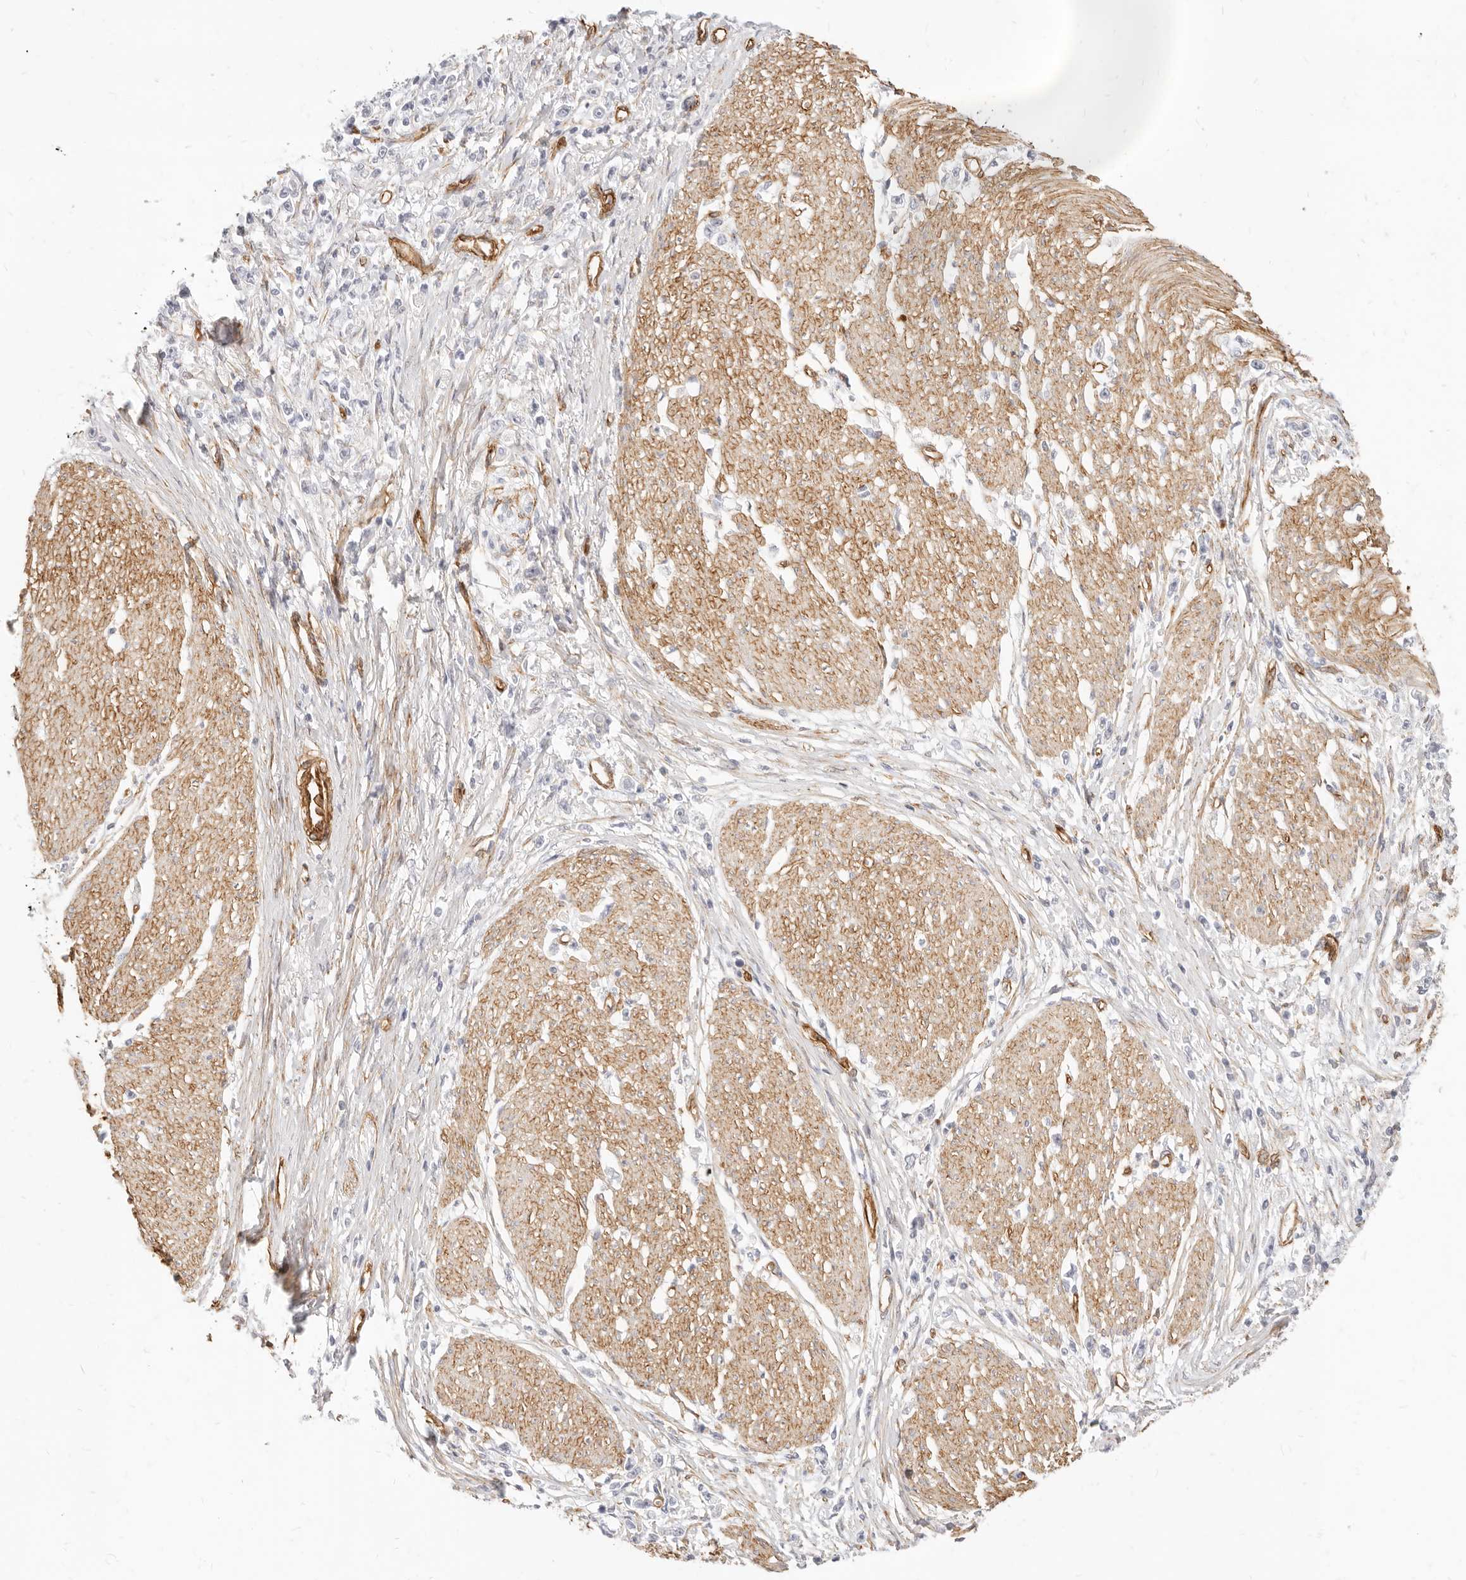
{"staining": {"intensity": "negative", "quantity": "none", "location": "none"}, "tissue": "stomach cancer", "cell_type": "Tumor cells", "image_type": "cancer", "snomed": [{"axis": "morphology", "description": "Adenocarcinoma, NOS"}, {"axis": "topography", "description": "Stomach"}], "caption": "Micrograph shows no protein staining in tumor cells of stomach cancer (adenocarcinoma) tissue.", "gene": "NUS1", "patient": {"sex": "female", "age": 59}}